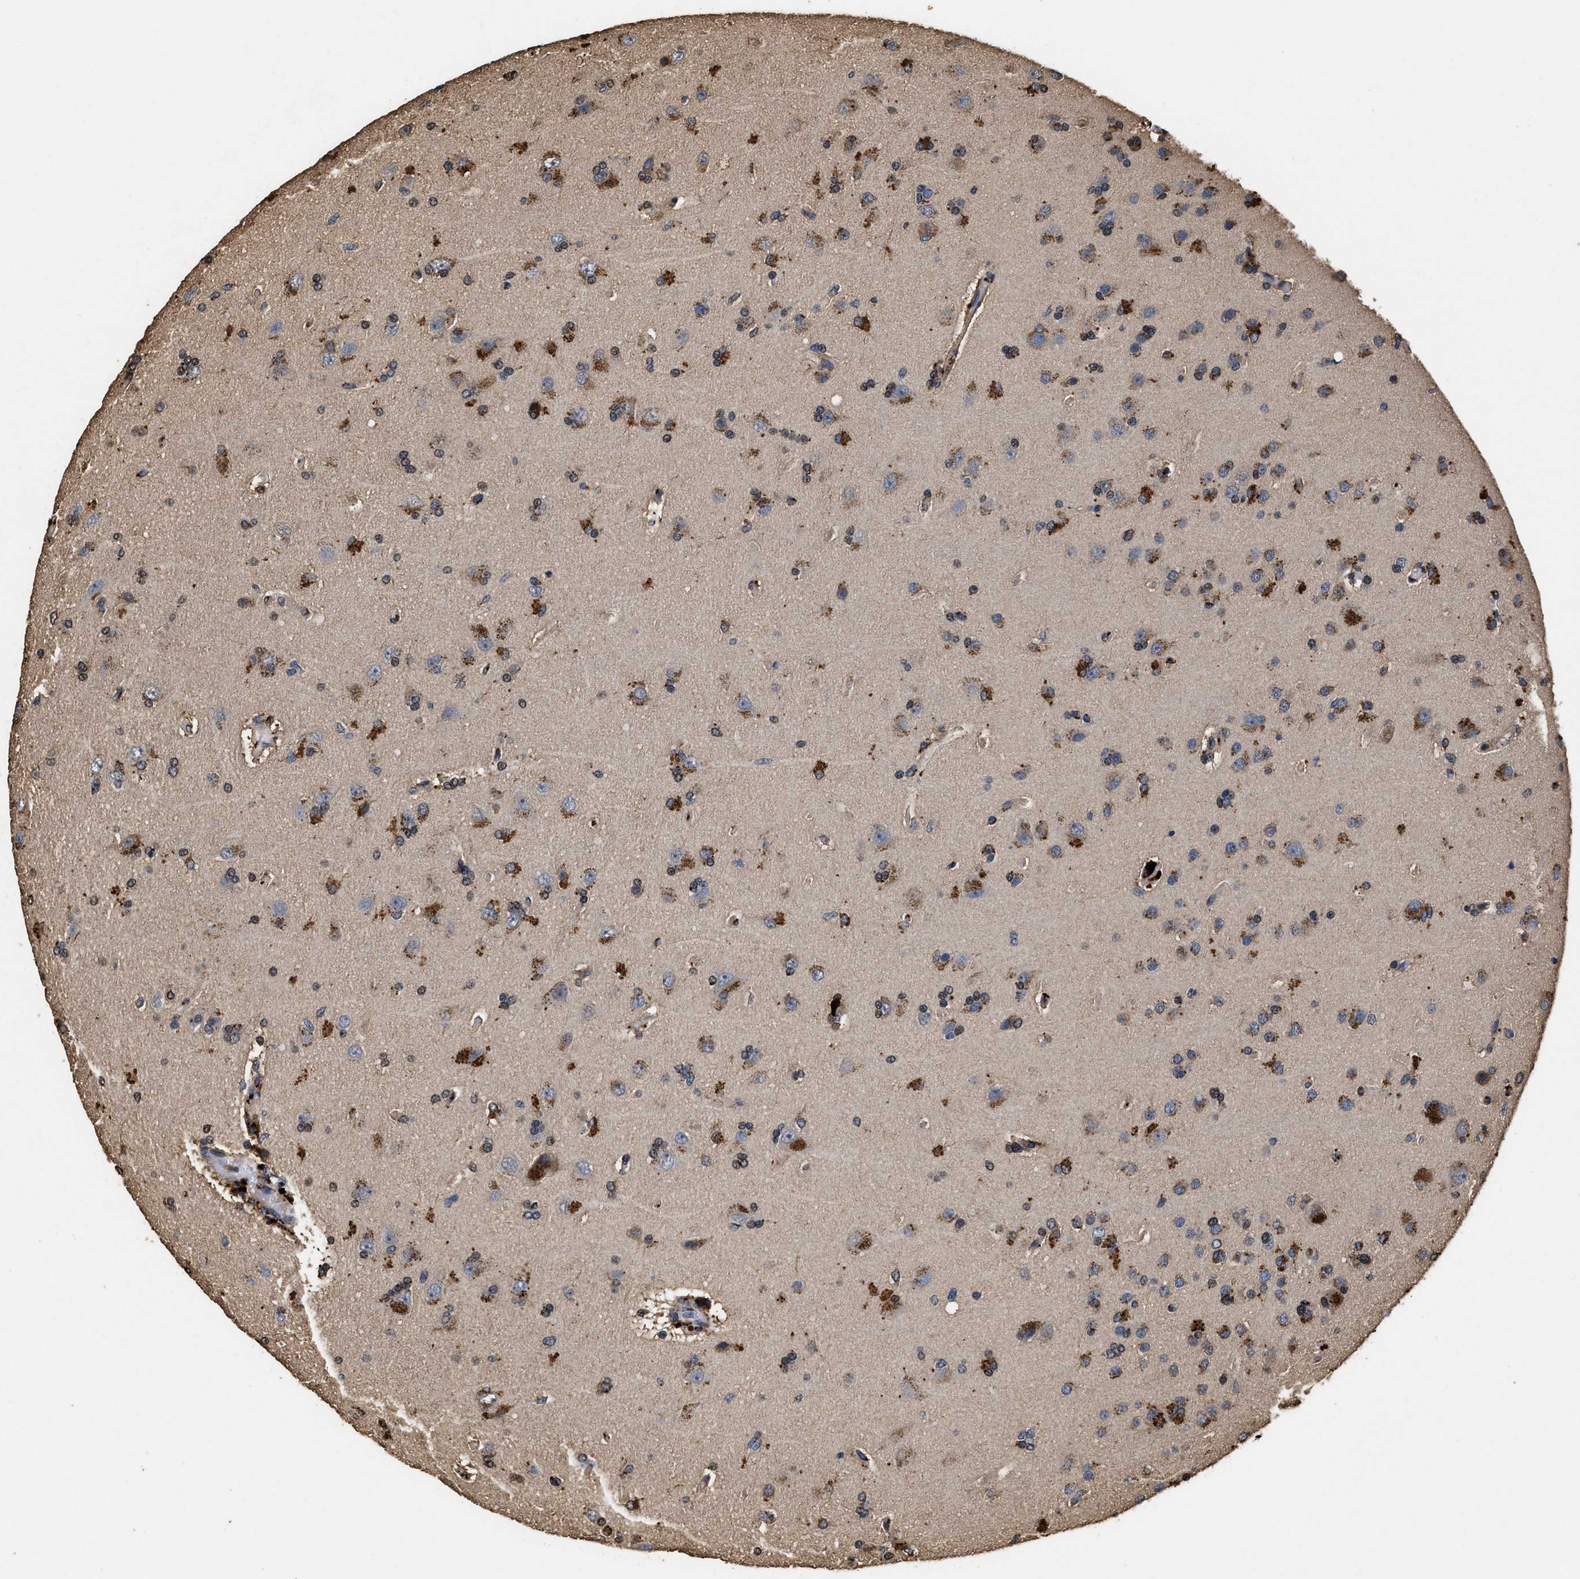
{"staining": {"intensity": "strong", "quantity": "25%-75%", "location": "cytoplasmic/membranous"}, "tissue": "glioma", "cell_type": "Tumor cells", "image_type": "cancer", "snomed": [{"axis": "morphology", "description": "Glioma, malignant, High grade"}, {"axis": "topography", "description": "Brain"}], "caption": "Malignant glioma (high-grade) tissue exhibits strong cytoplasmic/membranous positivity in approximately 25%-75% of tumor cells, visualized by immunohistochemistry. (IHC, brightfield microscopy, high magnification).", "gene": "TPST2", "patient": {"sex": "male", "age": 72}}